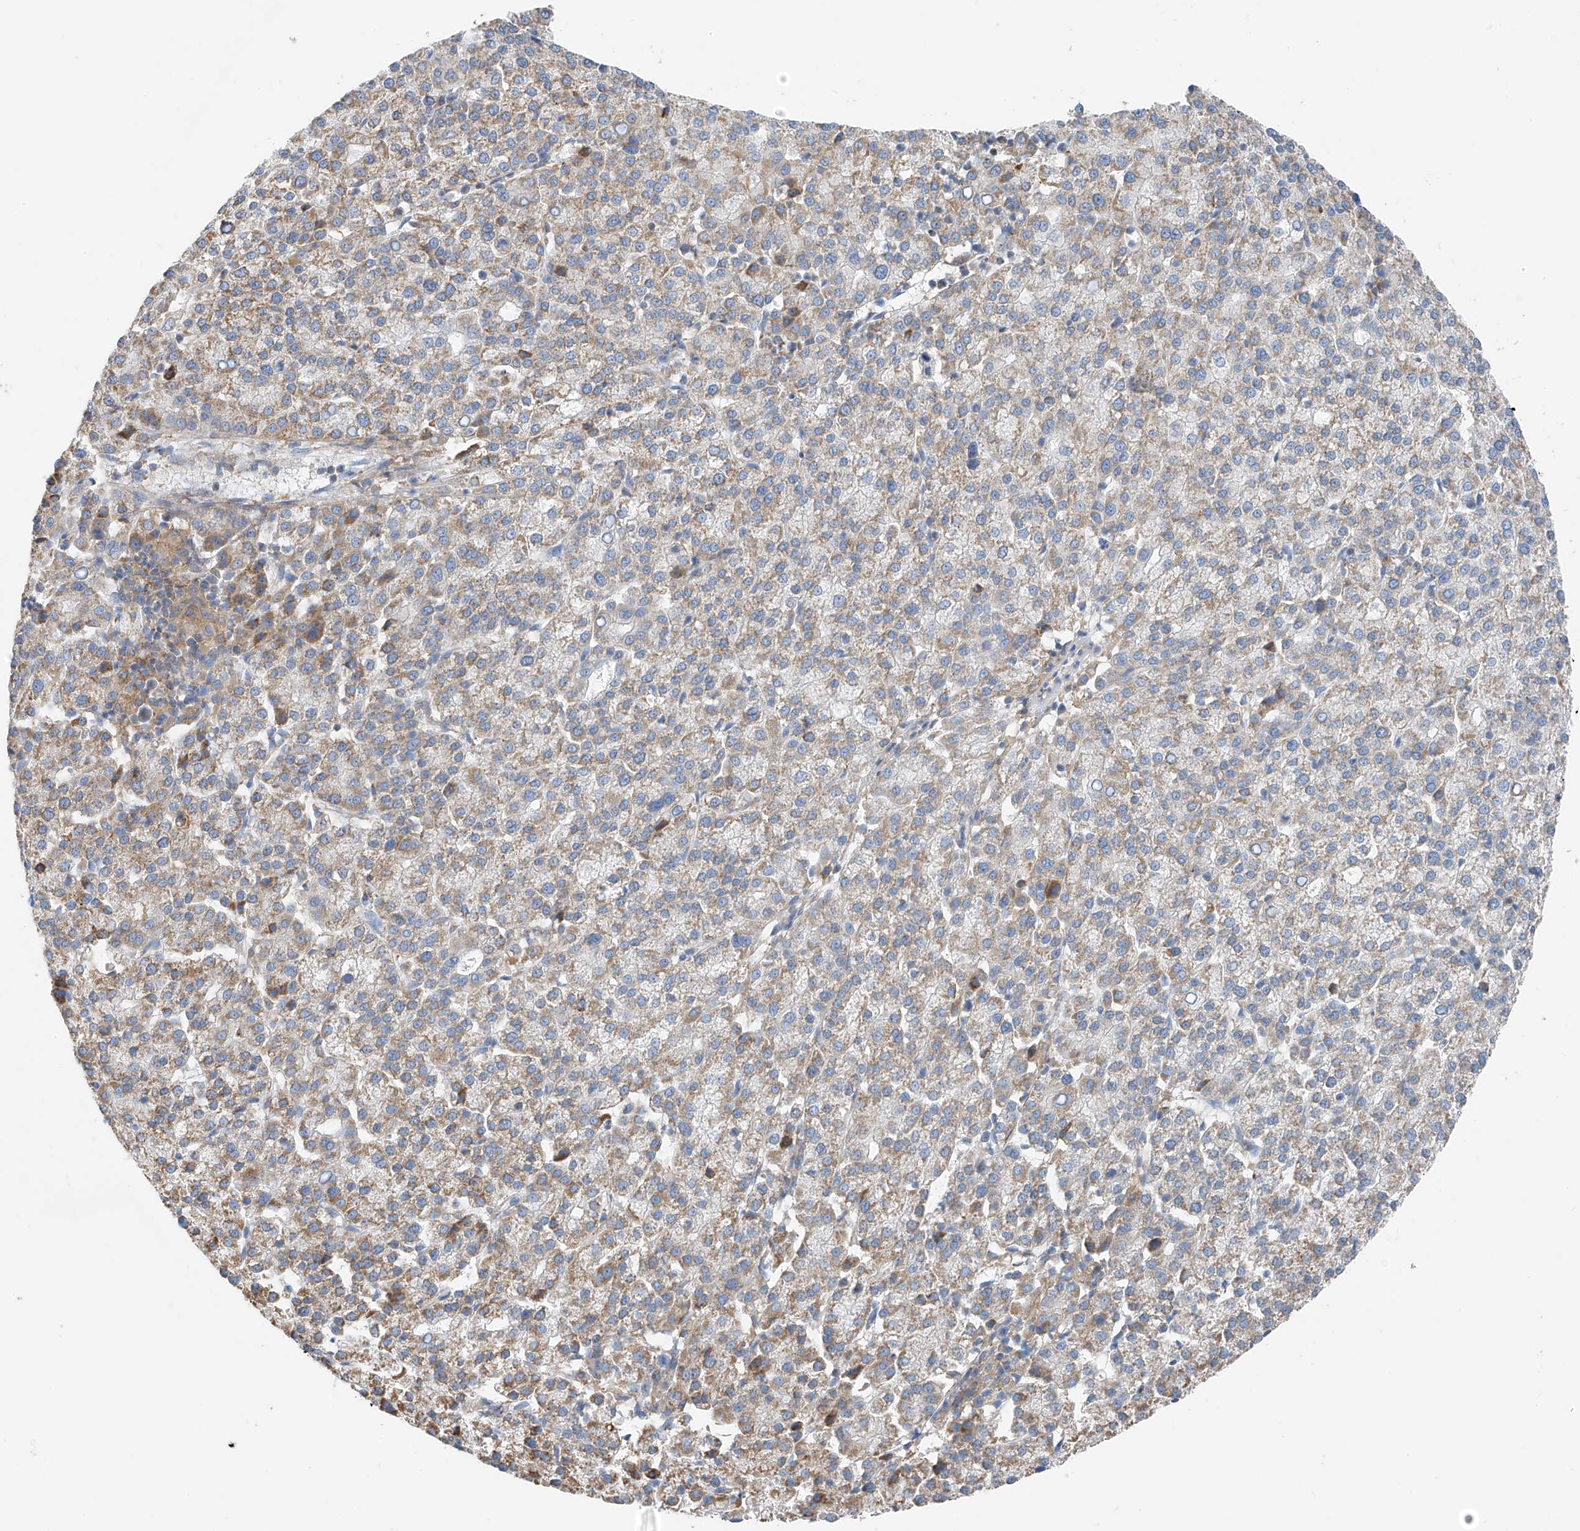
{"staining": {"intensity": "weak", "quantity": ">75%", "location": "cytoplasmic/membranous"}, "tissue": "liver cancer", "cell_type": "Tumor cells", "image_type": "cancer", "snomed": [{"axis": "morphology", "description": "Carcinoma, Hepatocellular, NOS"}, {"axis": "topography", "description": "Liver"}], "caption": "Protein staining displays weak cytoplasmic/membranous positivity in approximately >75% of tumor cells in liver cancer.", "gene": "NALCN", "patient": {"sex": "female", "age": 58}}